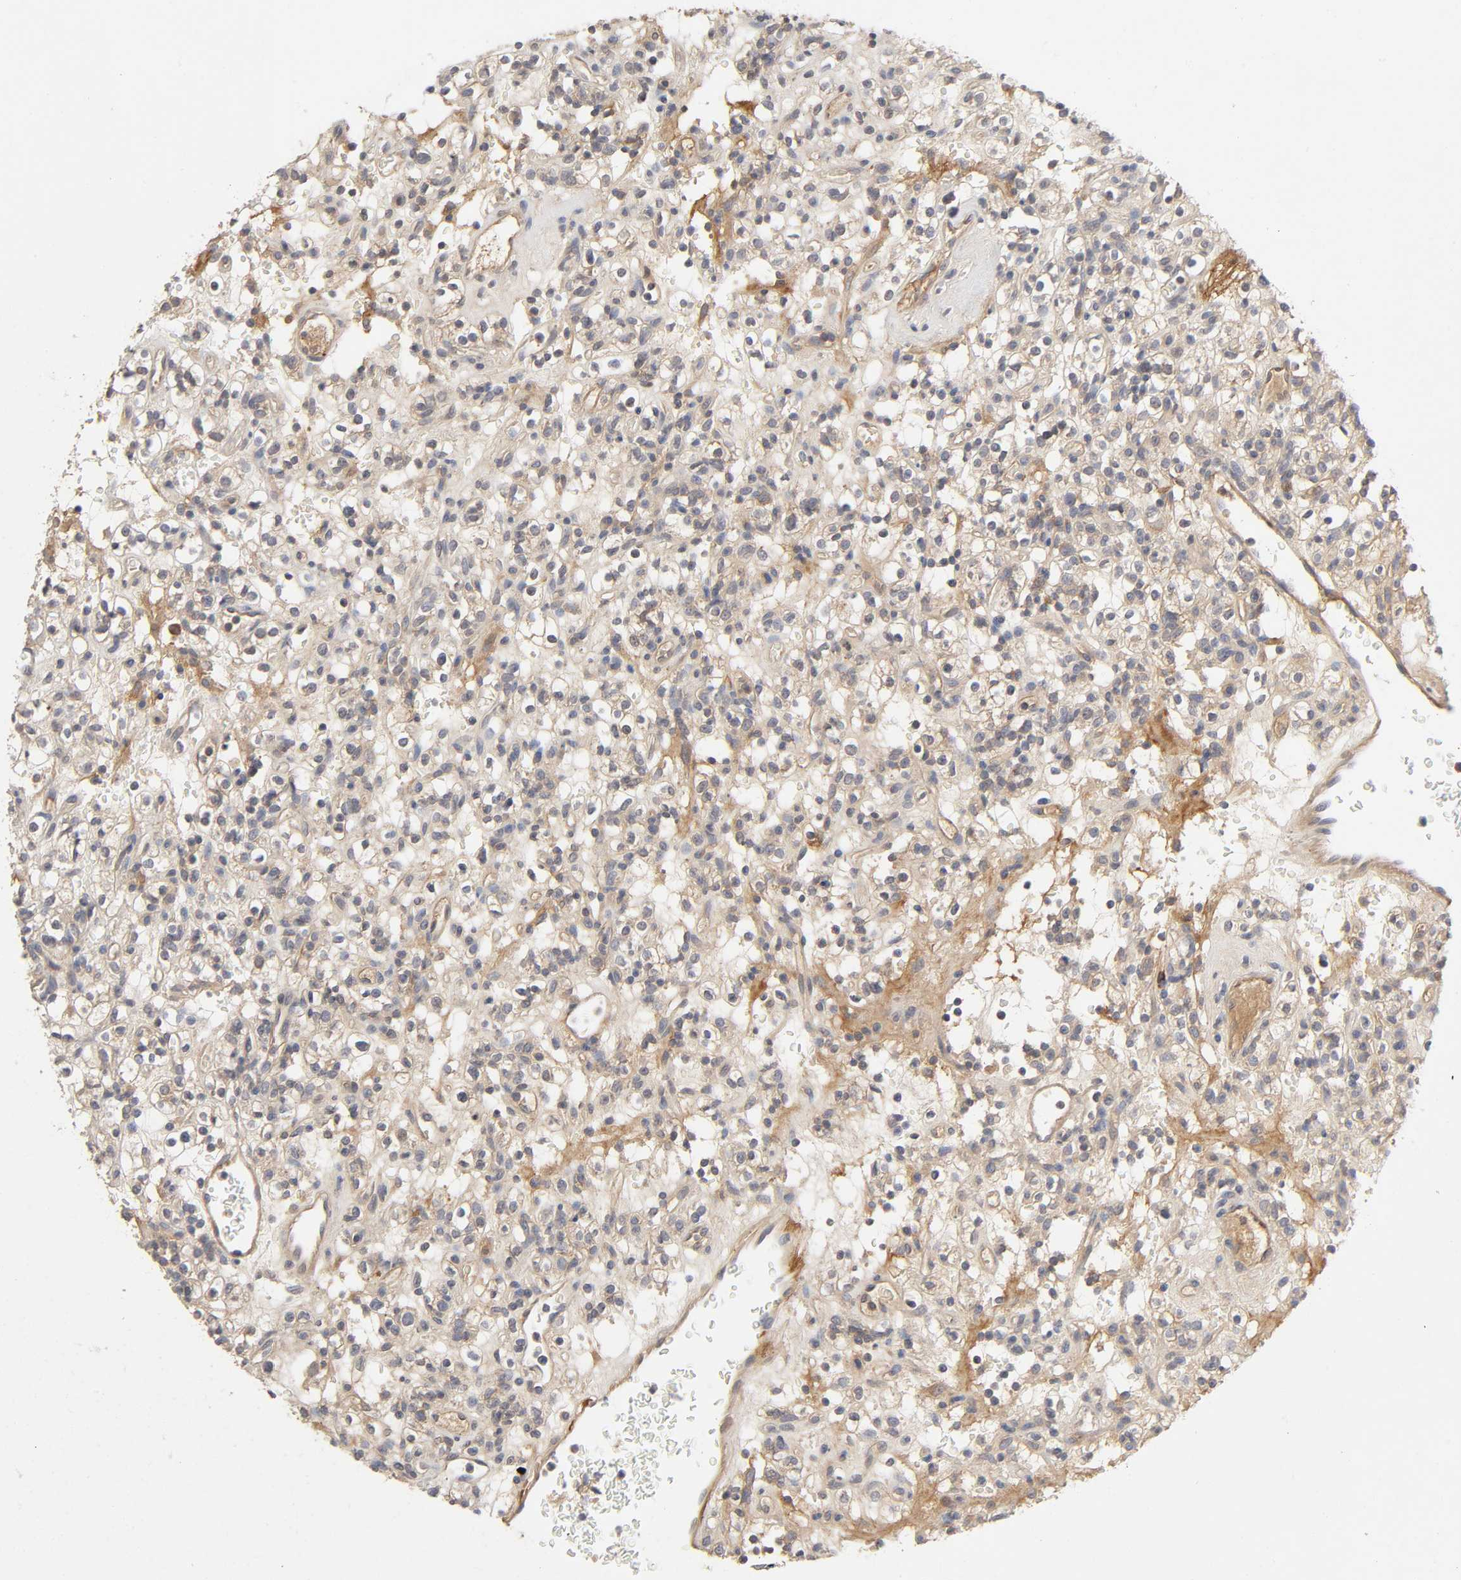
{"staining": {"intensity": "moderate", "quantity": "25%-75%", "location": "cytoplasmic/membranous"}, "tissue": "renal cancer", "cell_type": "Tumor cells", "image_type": "cancer", "snomed": [{"axis": "morphology", "description": "Normal tissue, NOS"}, {"axis": "morphology", "description": "Adenocarcinoma, NOS"}, {"axis": "topography", "description": "Kidney"}], "caption": "IHC staining of renal cancer, which reveals medium levels of moderate cytoplasmic/membranous positivity in approximately 25%-75% of tumor cells indicating moderate cytoplasmic/membranous protein staining. The staining was performed using DAB (brown) for protein detection and nuclei were counterstained in hematoxylin (blue).", "gene": "CPB2", "patient": {"sex": "female", "age": 72}}